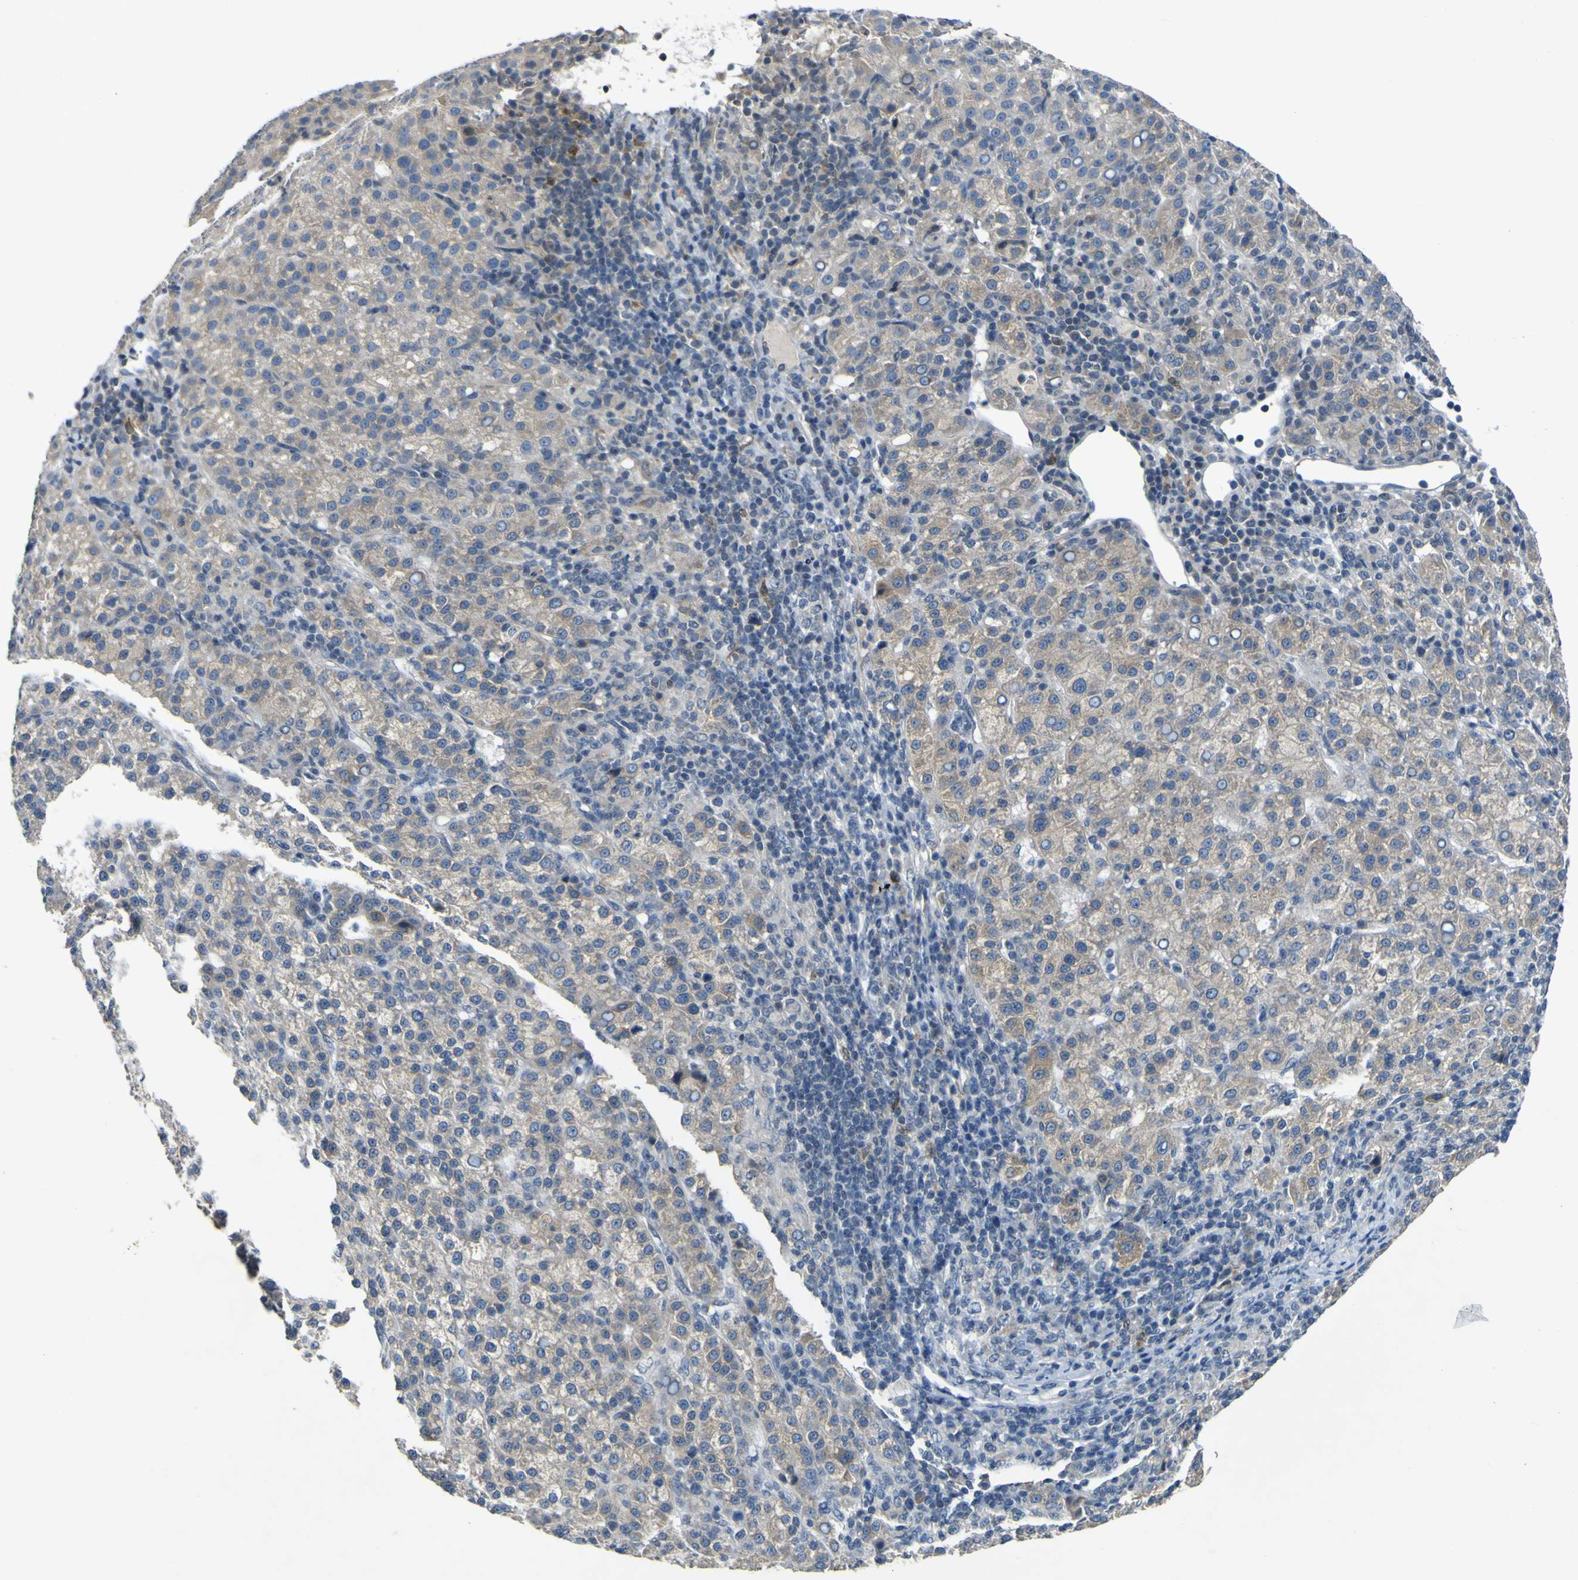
{"staining": {"intensity": "weak", "quantity": "<25%", "location": "cytoplasmic/membranous"}, "tissue": "liver cancer", "cell_type": "Tumor cells", "image_type": "cancer", "snomed": [{"axis": "morphology", "description": "Carcinoma, Hepatocellular, NOS"}, {"axis": "topography", "description": "Liver"}], "caption": "Human liver cancer stained for a protein using immunohistochemistry displays no positivity in tumor cells.", "gene": "LDLR", "patient": {"sex": "female", "age": 58}}